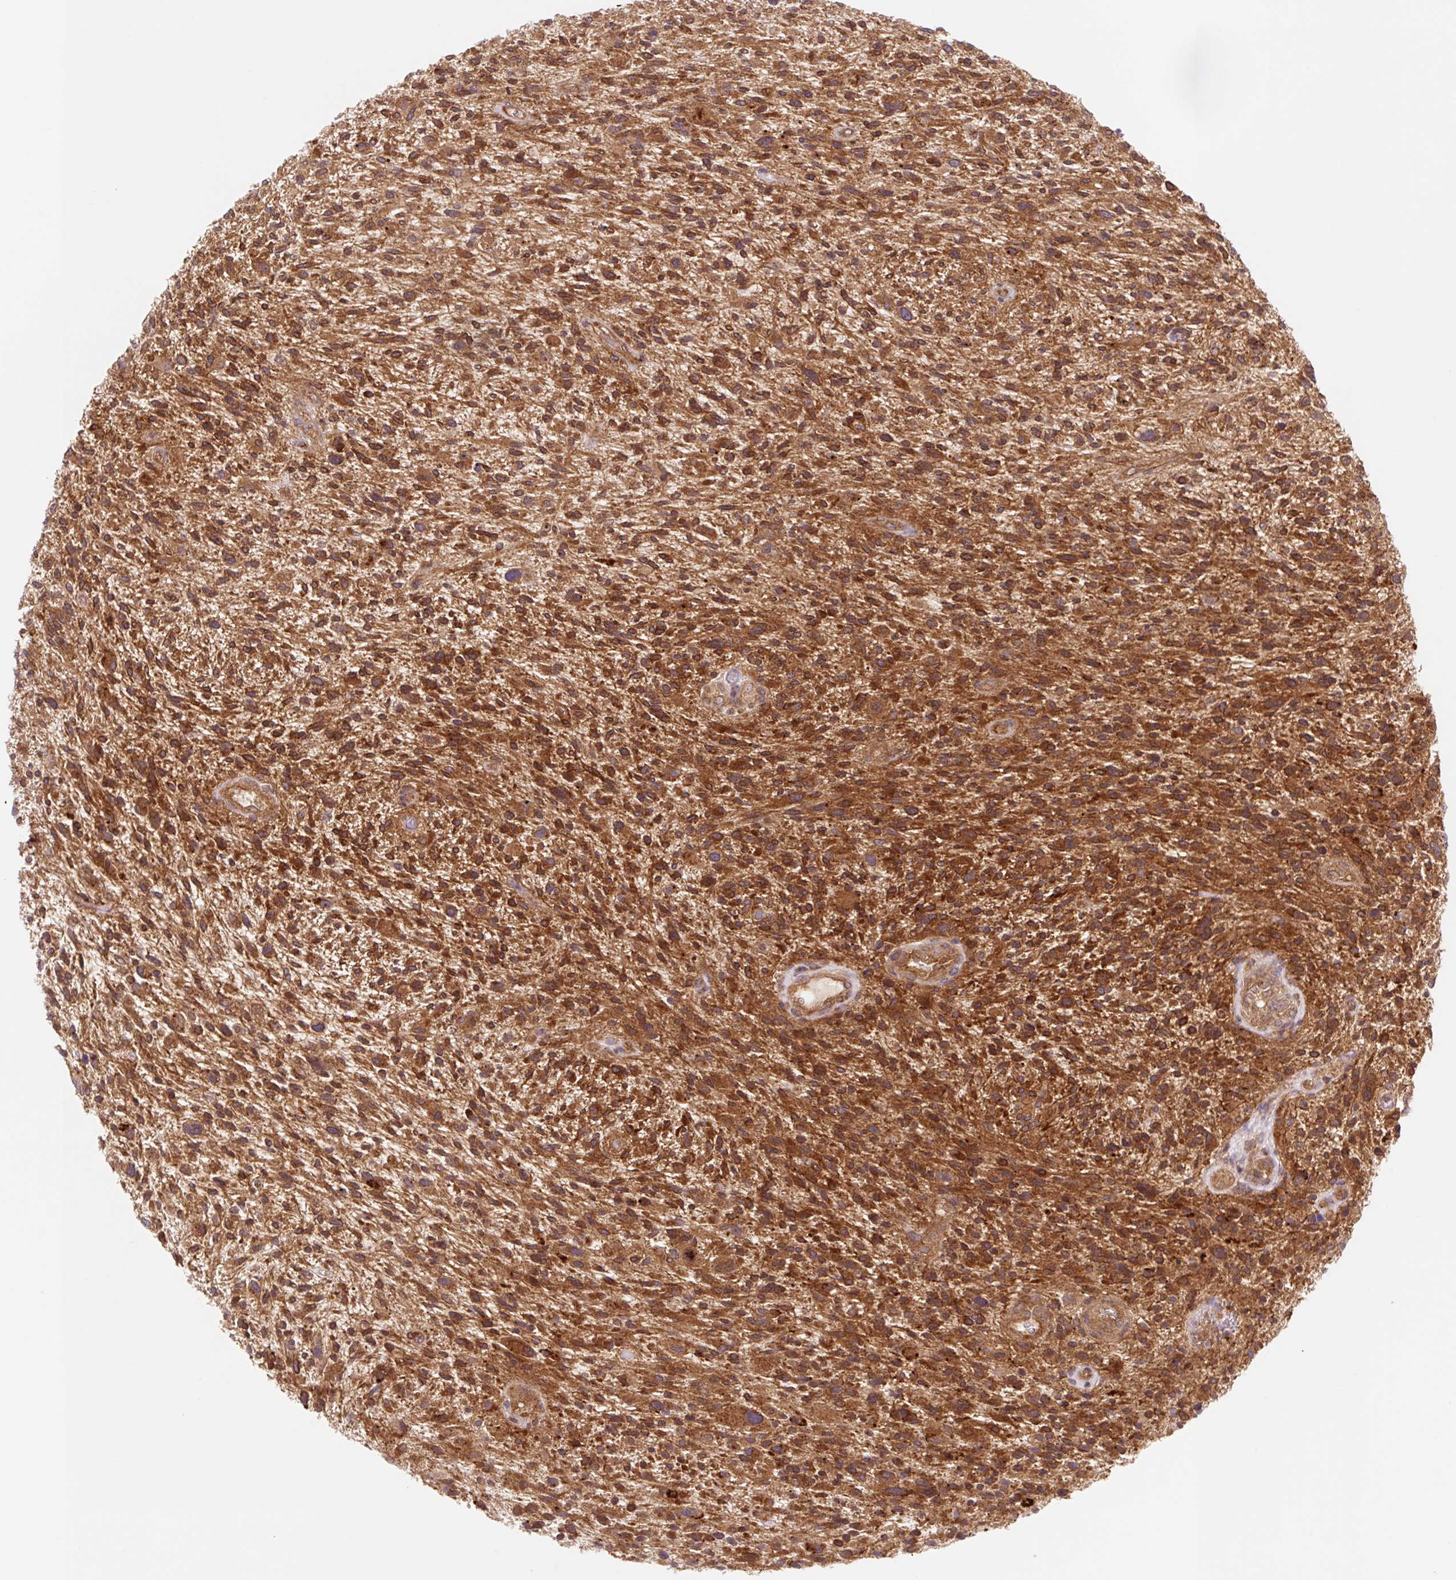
{"staining": {"intensity": "strong", "quantity": ">75%", "location": "cytoplasmic/membranous,nuclear"}, "tissue": "glioma", "cell_type": "Tumor cells", "image_type": "cancer", "snomed": [{"axis": "morphology", "description": "Glioma, malignant, High grade"}, {"axis": "topography", "description": "Brain"}], "caption": "Immunohistochemical staining of glioma displays high levels of strong cytoplasmic/membranous and nuclear protein expression in approximately >75% of tumor cells. Ihc stains the protein of interest in brown and the nuclei are stained blue.", "gene": "VPS4A", "patient": {"sex": "male", "age": 47}}